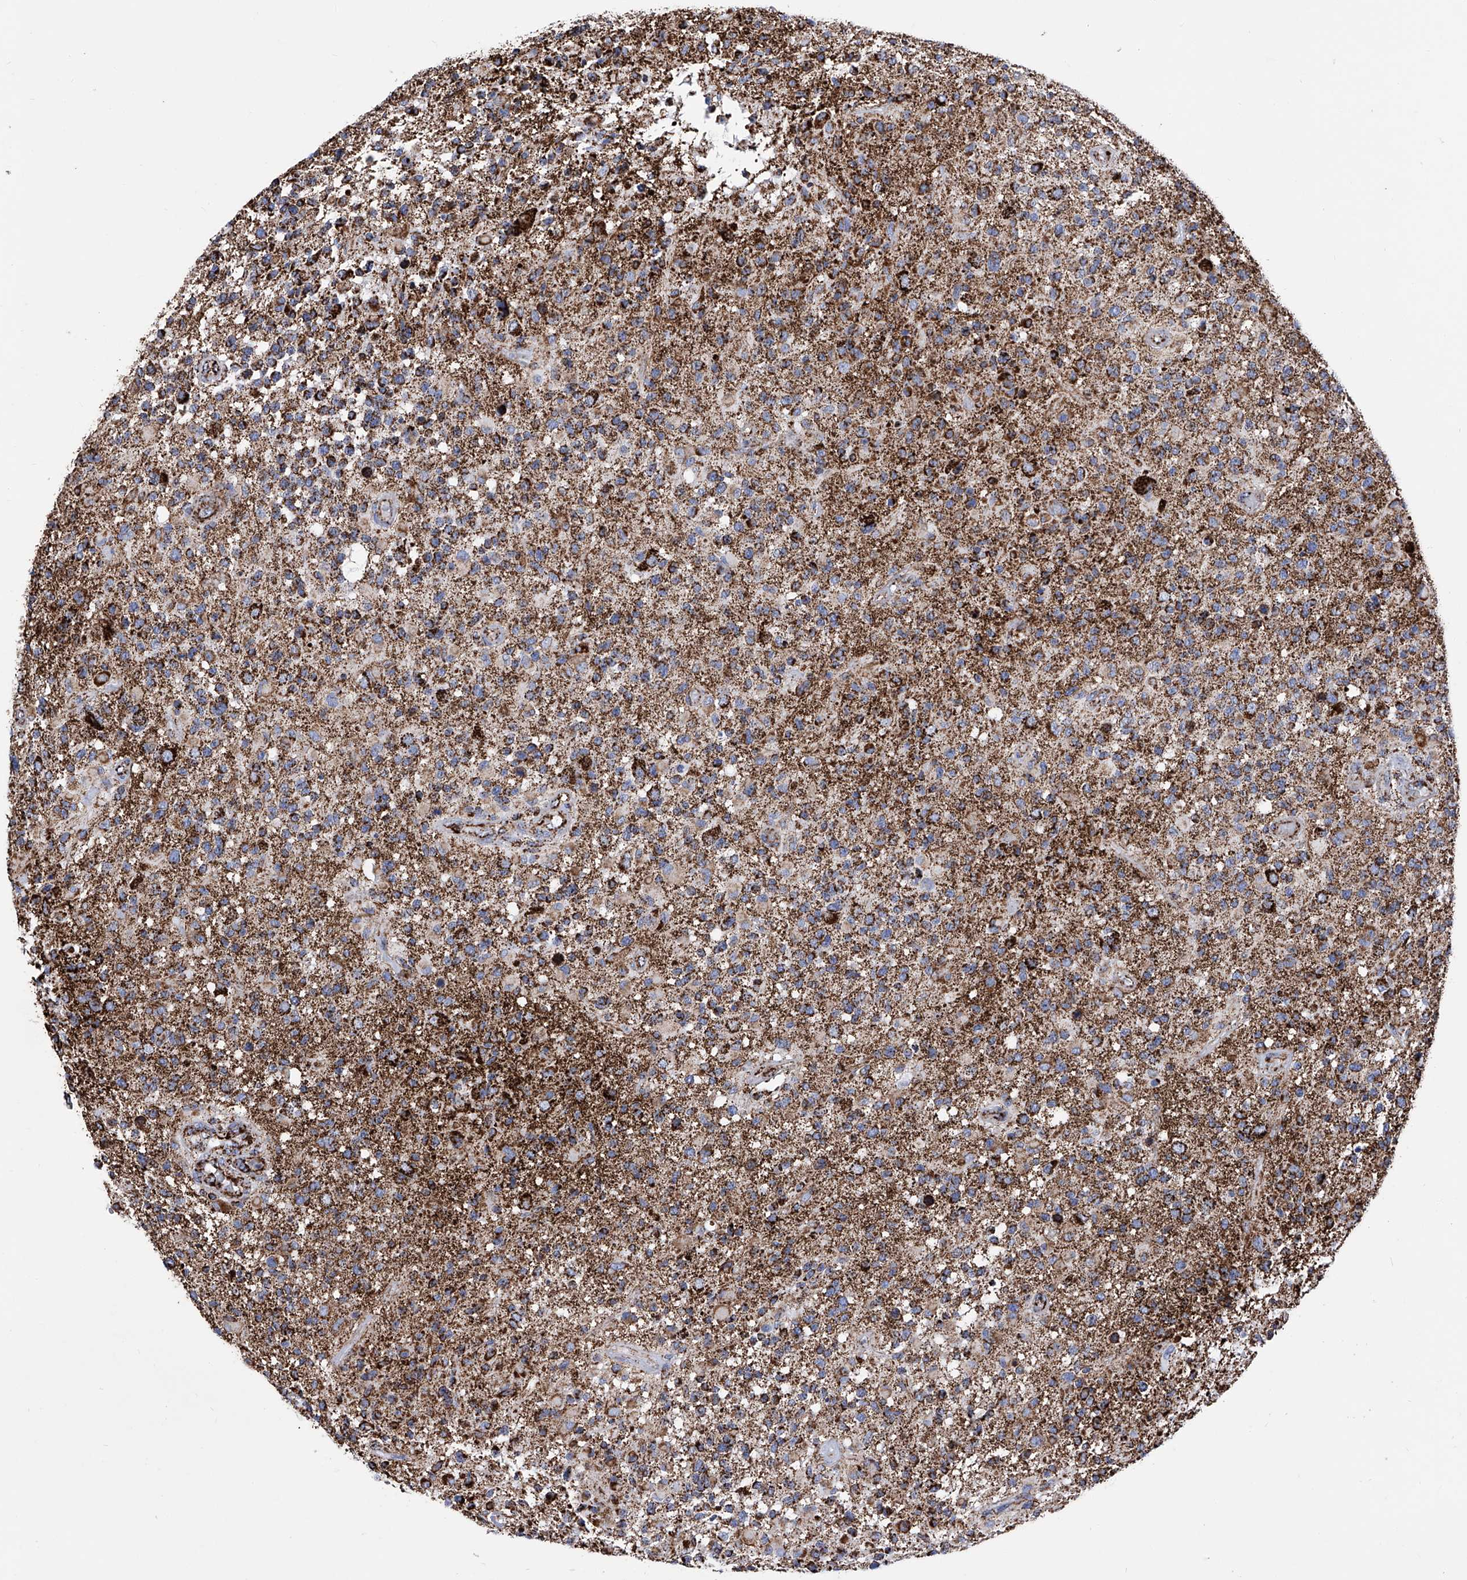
{"staining": {"intensity": "strong", "quantity": ">75%", "location": "cytoplasmic/membranous"}, "tissue": "glioma", "cell_type": "Tumor cells", "image_type": "cancer", "snomed": [{"axis": "morphology", "description": "Glioma, malignant, High grade"}, {"axis": "morphology", "description": "Glioblastoma, NOS"}, {"axis": "topography", "description": "Brain"}], "caption": "Human glioblastoma stained with a protein marker displays strong staining in tumor cells.", "gene": "ATP5PF", "patient": {"sex": "male", "age": 60}}